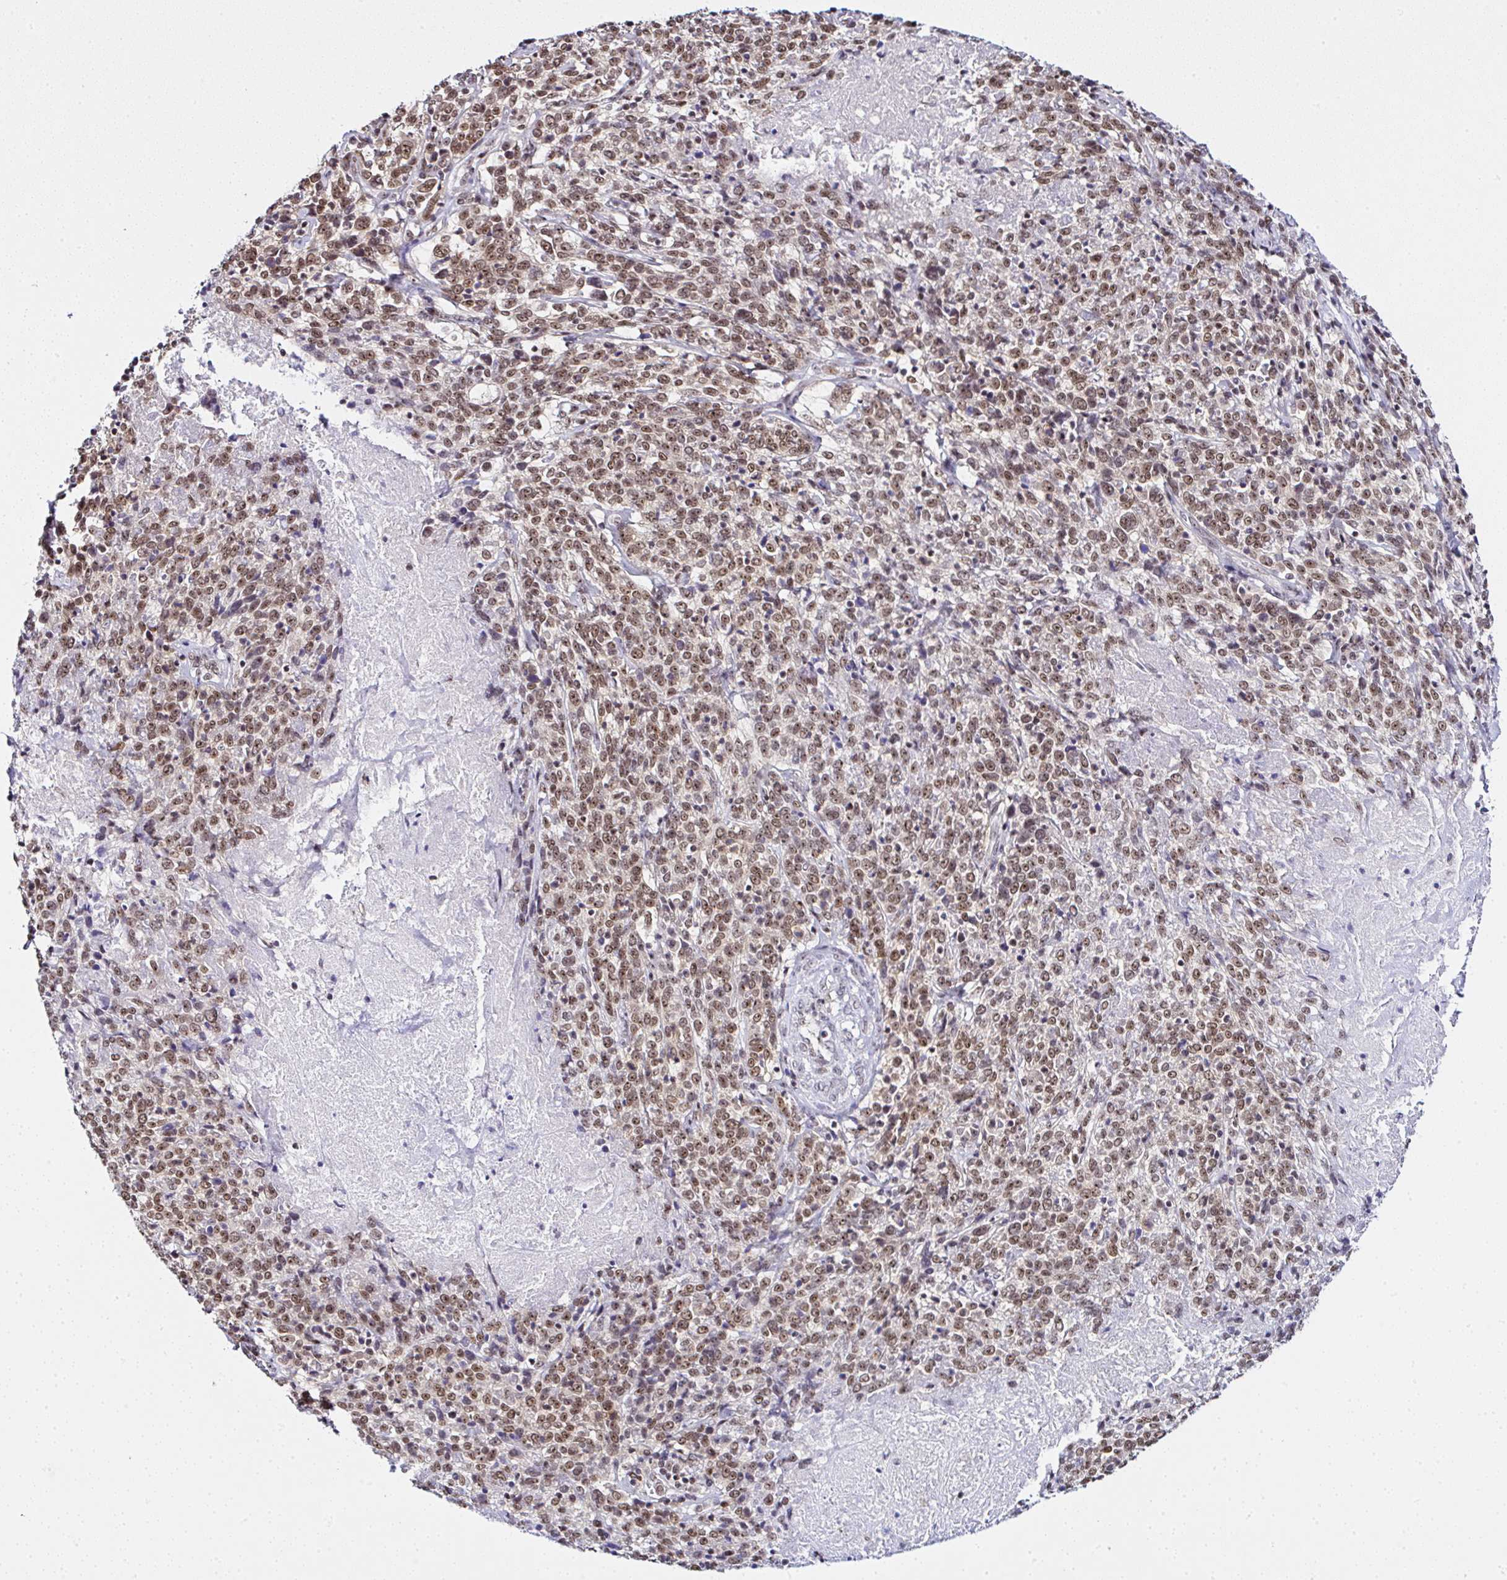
{"staining": {"intensity": "moderate", "quantity": ">75%", "location": "nuclear"}, "tissue": "cervical cancer", "cell_type": "Tumor cells", "image_type": "cancer", "snomed": [{"axis": "morphology", "description": "Squamous cell carcinoma, NOS"}, {"axis": "topography", "description": "Cervix"}], "caption": "Brown immunohistochemical staining in human cervical squamous cell carcinoma displays moderate nuclear expression in approximately >75% of tumor cells. The staining was performed using DAB, with brown indicating positive protein expression. Nuclei are stained blue with hematoxylin.", "gene": "PTPN2", "patient": {"sex": "female", "age": 46}}